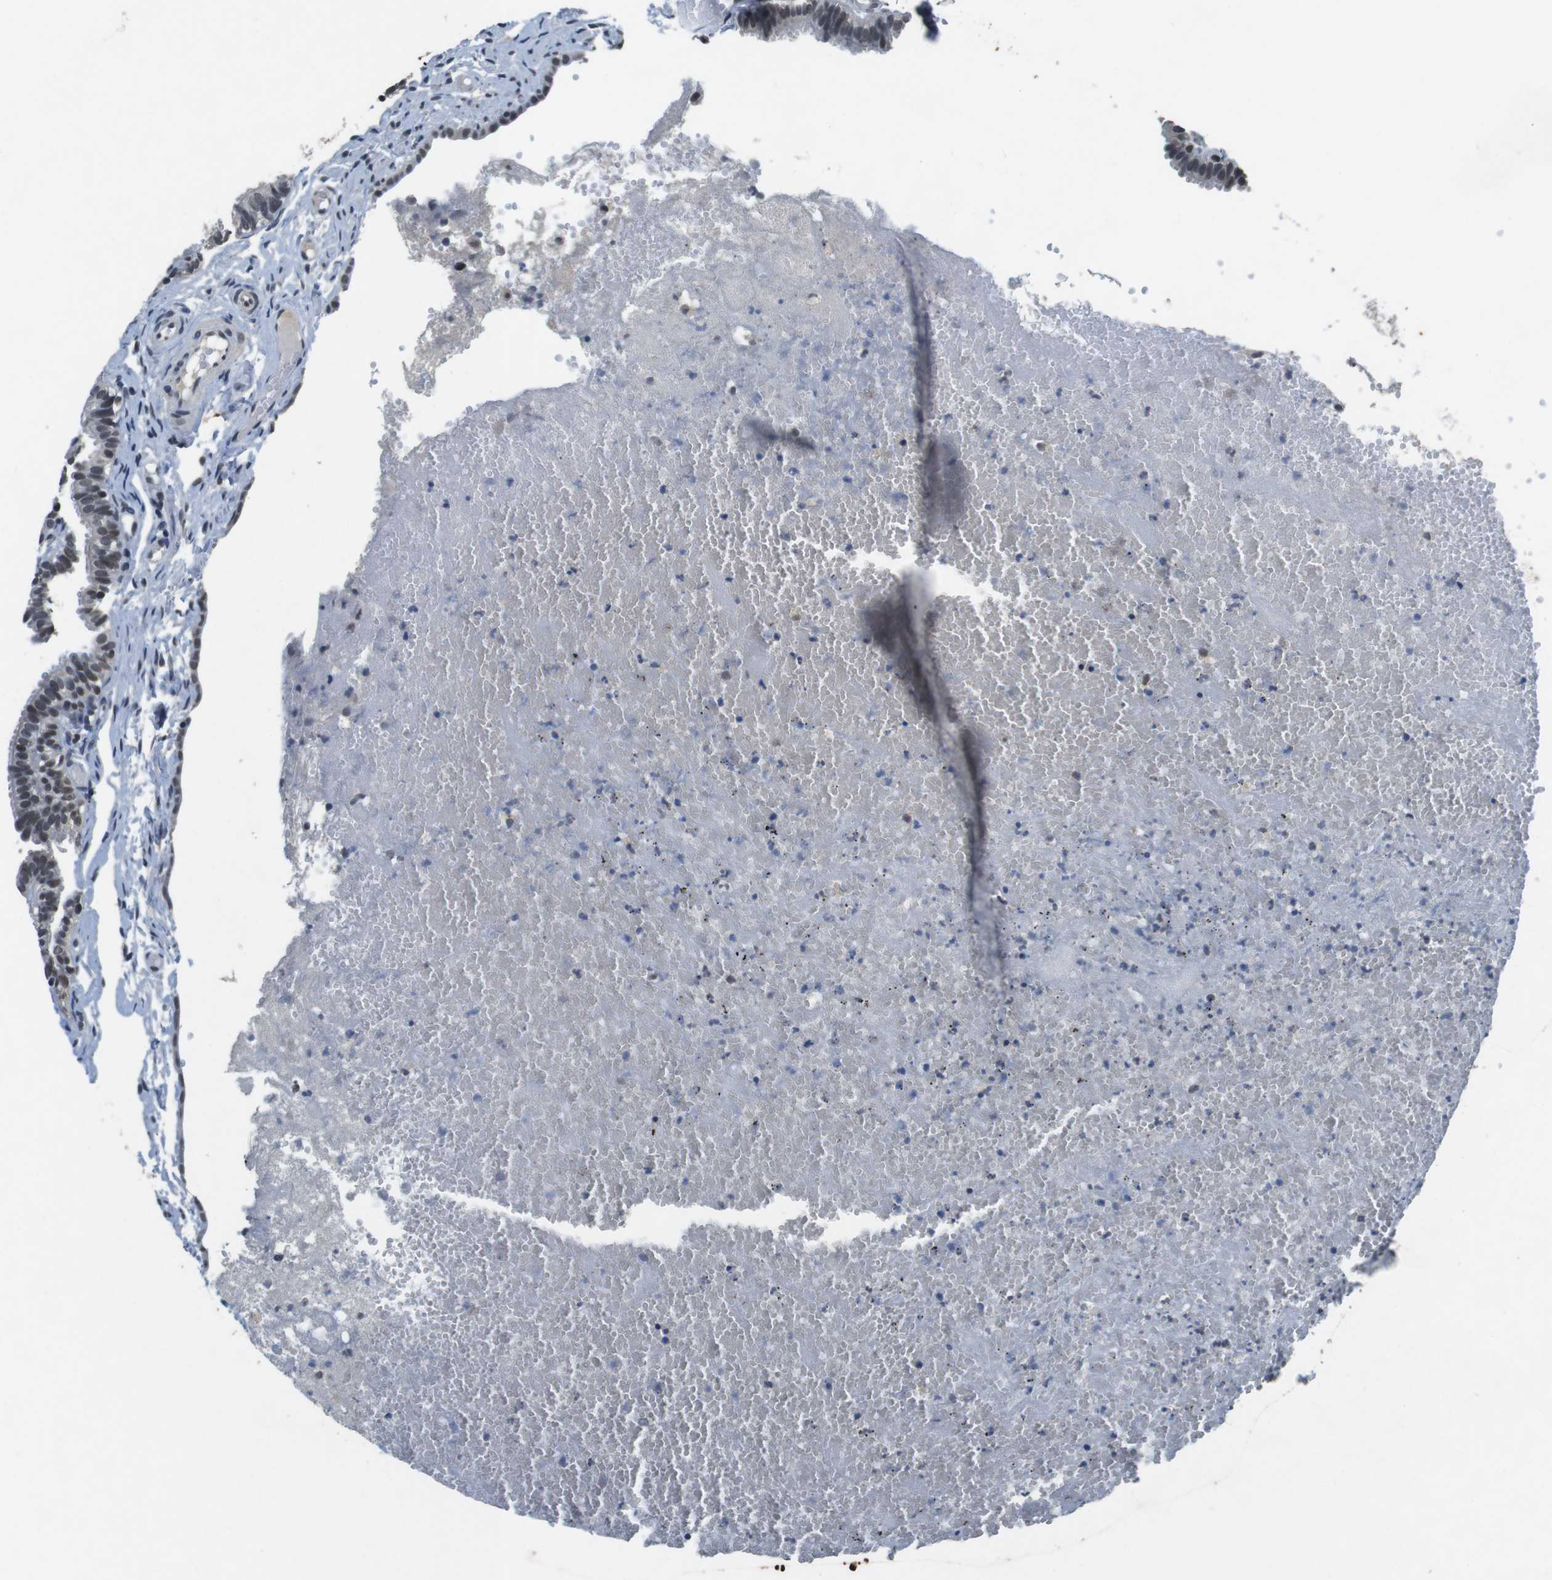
{"staining": {"intensity": "weak", "quantity": "25%-75%", "location": "nuclear"}, "tissue": "fallopian tube", "cell_type": "Glandular cells", "image_type": "normal", "snomed": [{"axis": "morphology", "description": "Normal tissue, NOS"}, {"axis": "topography", "description": "Fallopian tube"}, {"axis": "topography", "description": "Placenta"}], "caption": "Fallopian tube stained with IHC exhibits weak nuclear staining in approximately 25%-75% of glandular cells. The staining was performed using DAB to visualize the protein expression in brown, while the nuclei were stained in blue with hematoxylin (Magnification: 20x).", "gene": "USP7", "patient": {"sex": "female", "age": 34}}